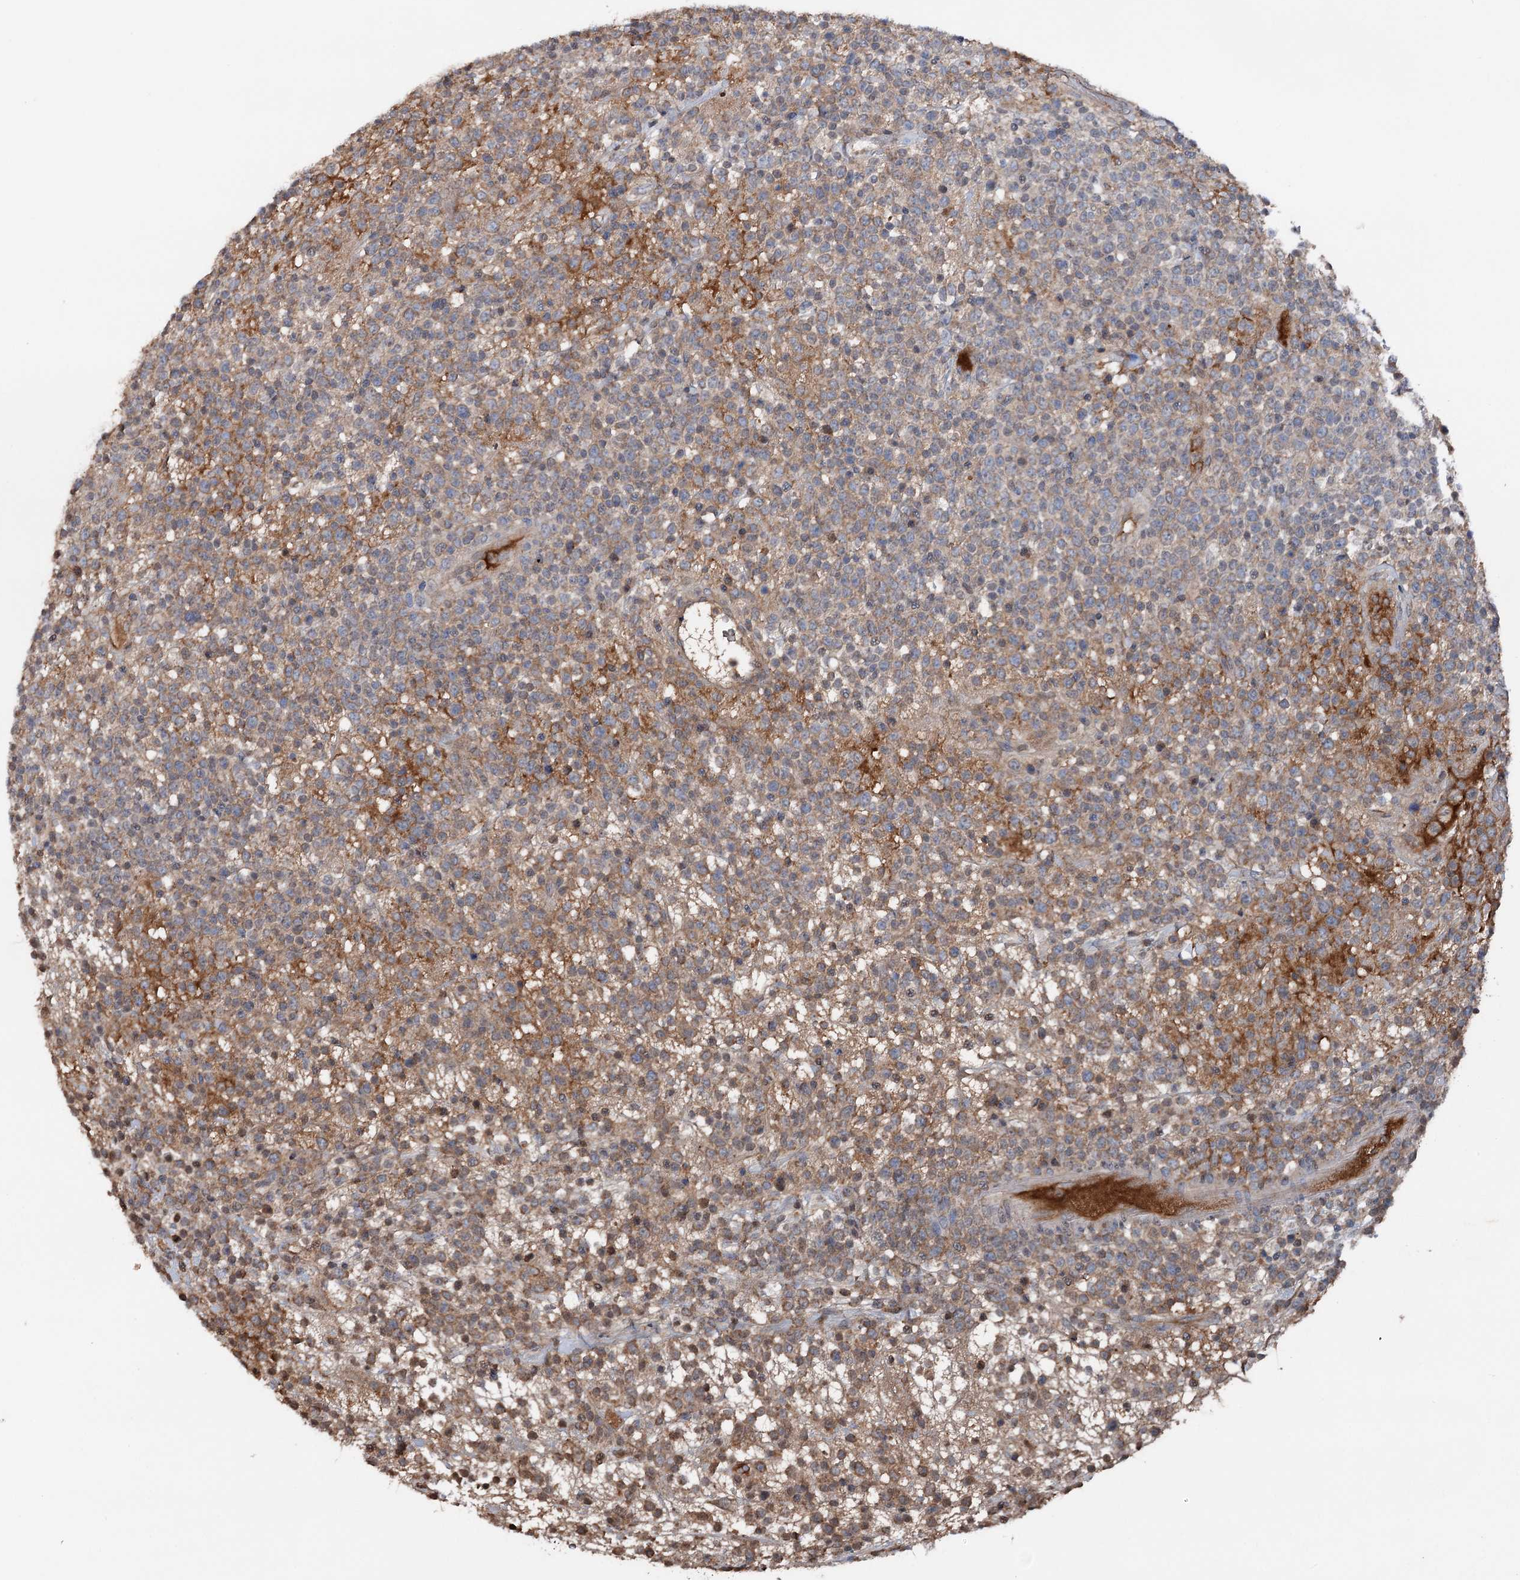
{"staining": {"intensity": "moderate", "quantity": "25%-75%", "location": "cytoplasmic/membranous"}, "tissue": "lymphoma", "cell_type": "Tumor cells", "image_type": "cancer", "snomed": [{"axis": "morphology", "description": "Malignant lymphoma, non-Hodgkin's type, High grade"}, {"axis": "topography", "description": "Colon"}], "caption": "IHC of lymphoma exhibits medium levels of moderate cytoplasmic/membranous expression in about 25%-75% of tumor cells.", "gene": "ARL13A", "patient": {"sex": "female", "age": 53}}